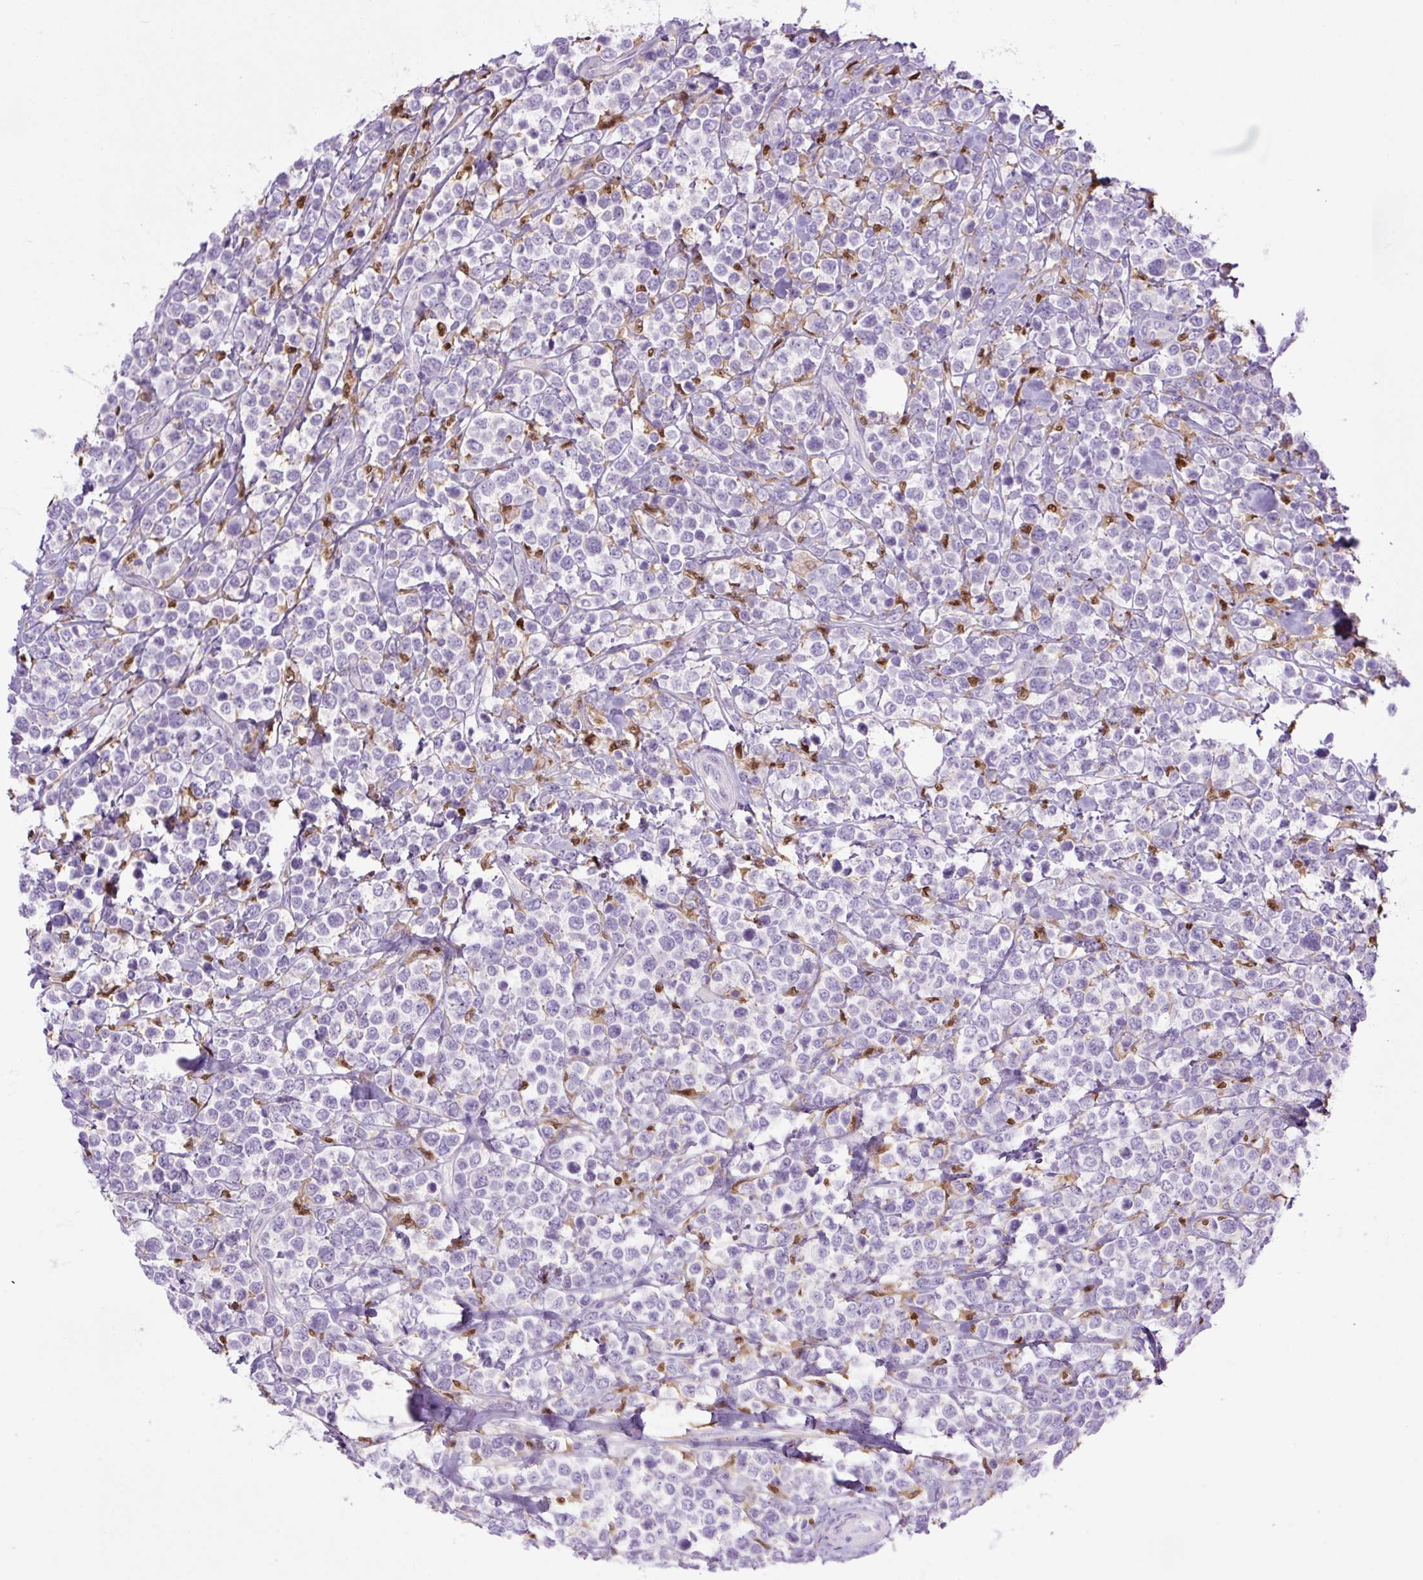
{"staining": {"intensity": "negative", "quantity": "none", "location": "none"}, "tissue": "lymphoma", "cell_type": "Tumor cells", "image_type": "cancer", "snomed": [{"axis": "morphology", "description": "Malignant lymphoma, non-Hodgkin's type, Low grade"}, {"axis": "topography", "description": "Lymph node"}], "caption": "IHC micrograph of low-grade malignant lymphoma, non-Hodgkin's type stained for a protein (brown), which demonstrates no expression in tumor cells. (Immunohistochemistry, brightfield microscopy, high magnification).", "gene": "SPI1", "patient": {"sex": "male", "age": 60}}